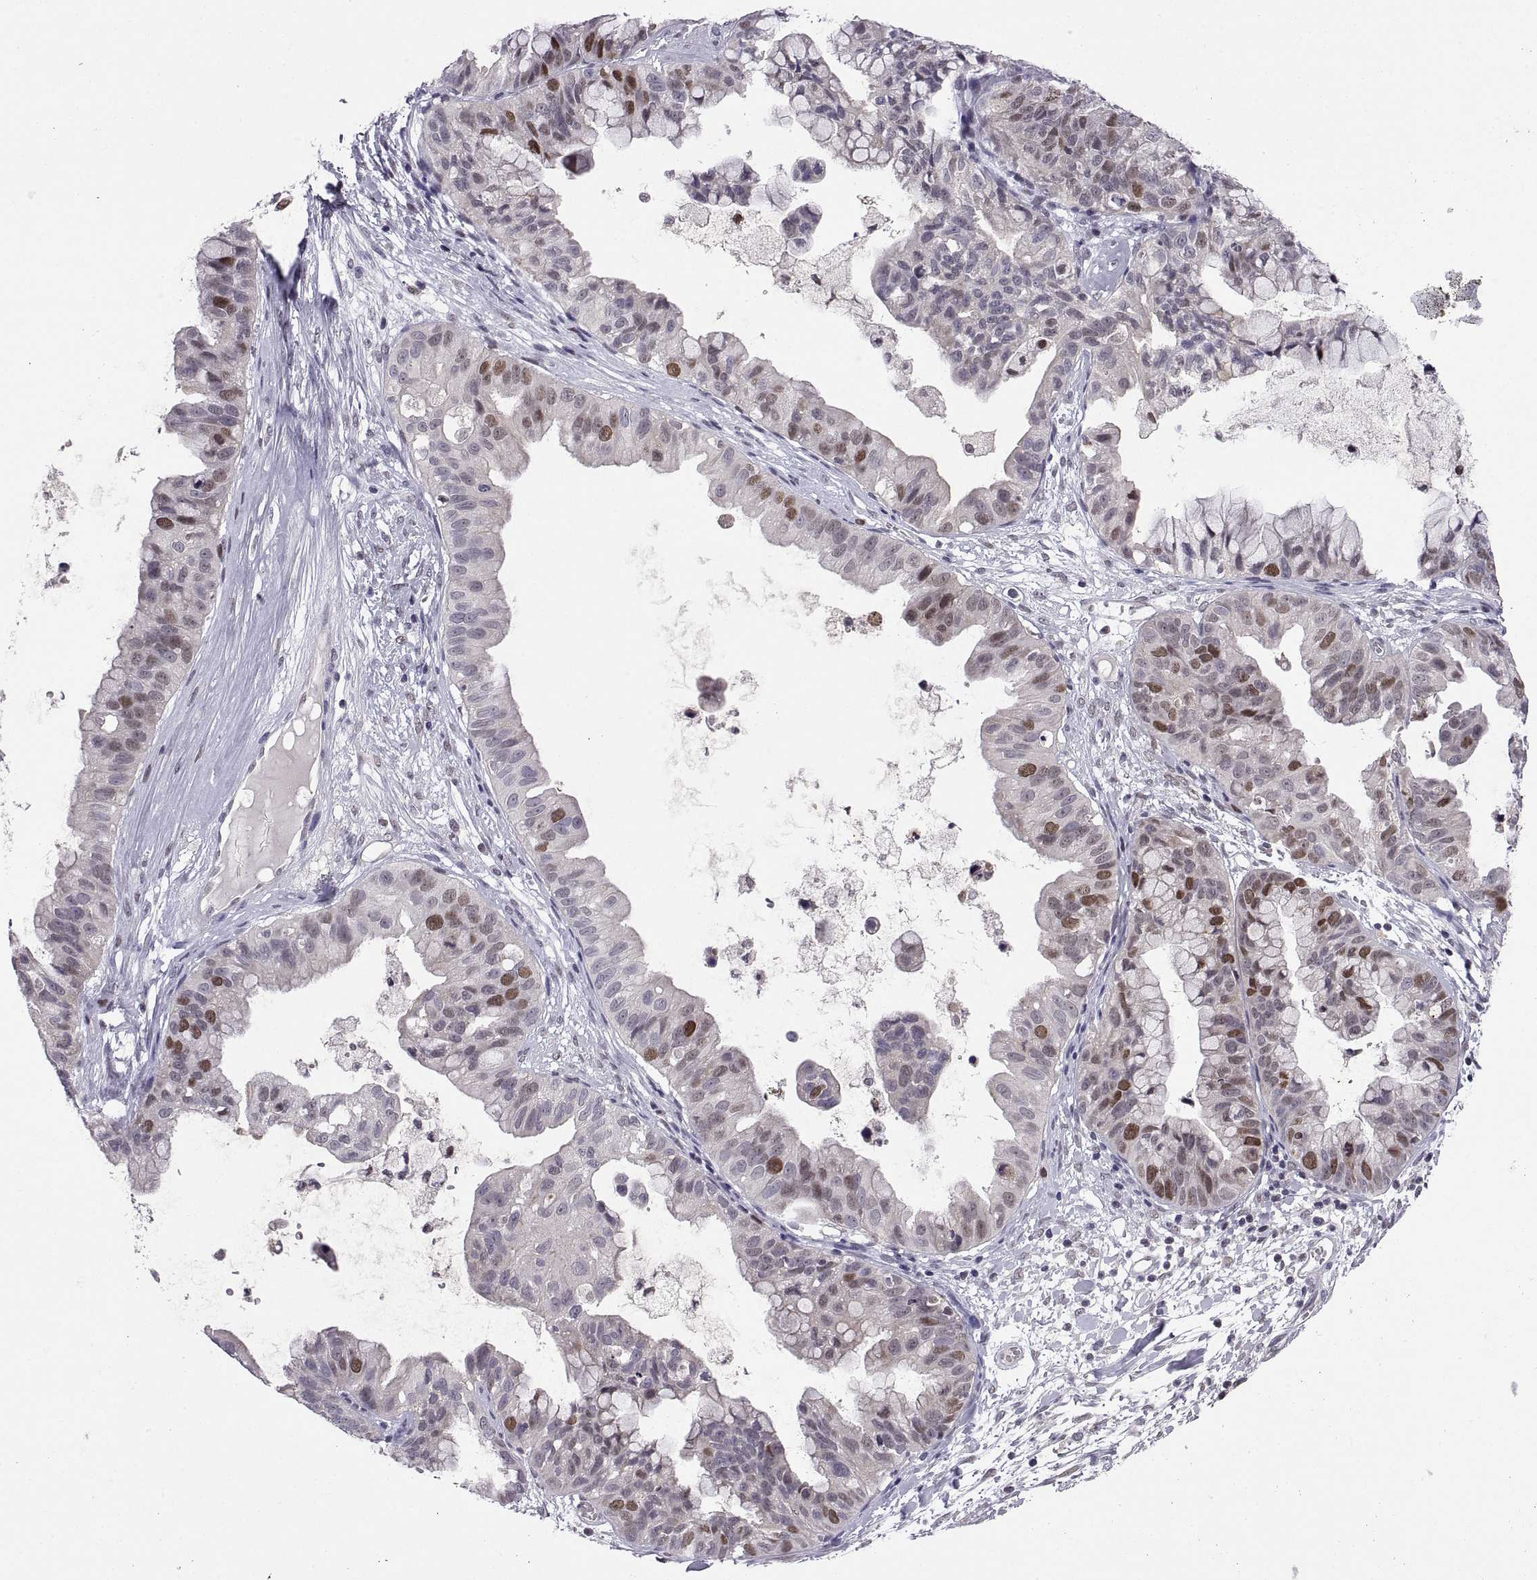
{"staining": {"intensity": "moderate", "quantity": "<25%", "location": "nuclear"}, "tissue": "ovarian cancer", "cell_type": "Tumor cells", "image_type": "cancer", "snomed": [{"axis": "morphology", "description": "Cystadenocarcinoma, mucinous, NOS"}, {"axis": "topography", "description": "Ovary"}], "caption": "Immunohistochemistry (IHC) (DAB) staining of human mucinous cystadenocarcinoma (ovarian) demonstrates moderate nuclear protein staining in about <25% of tumor cells.", "gene": "CHFR", "patient": {"sex": "female", "age": 76}}